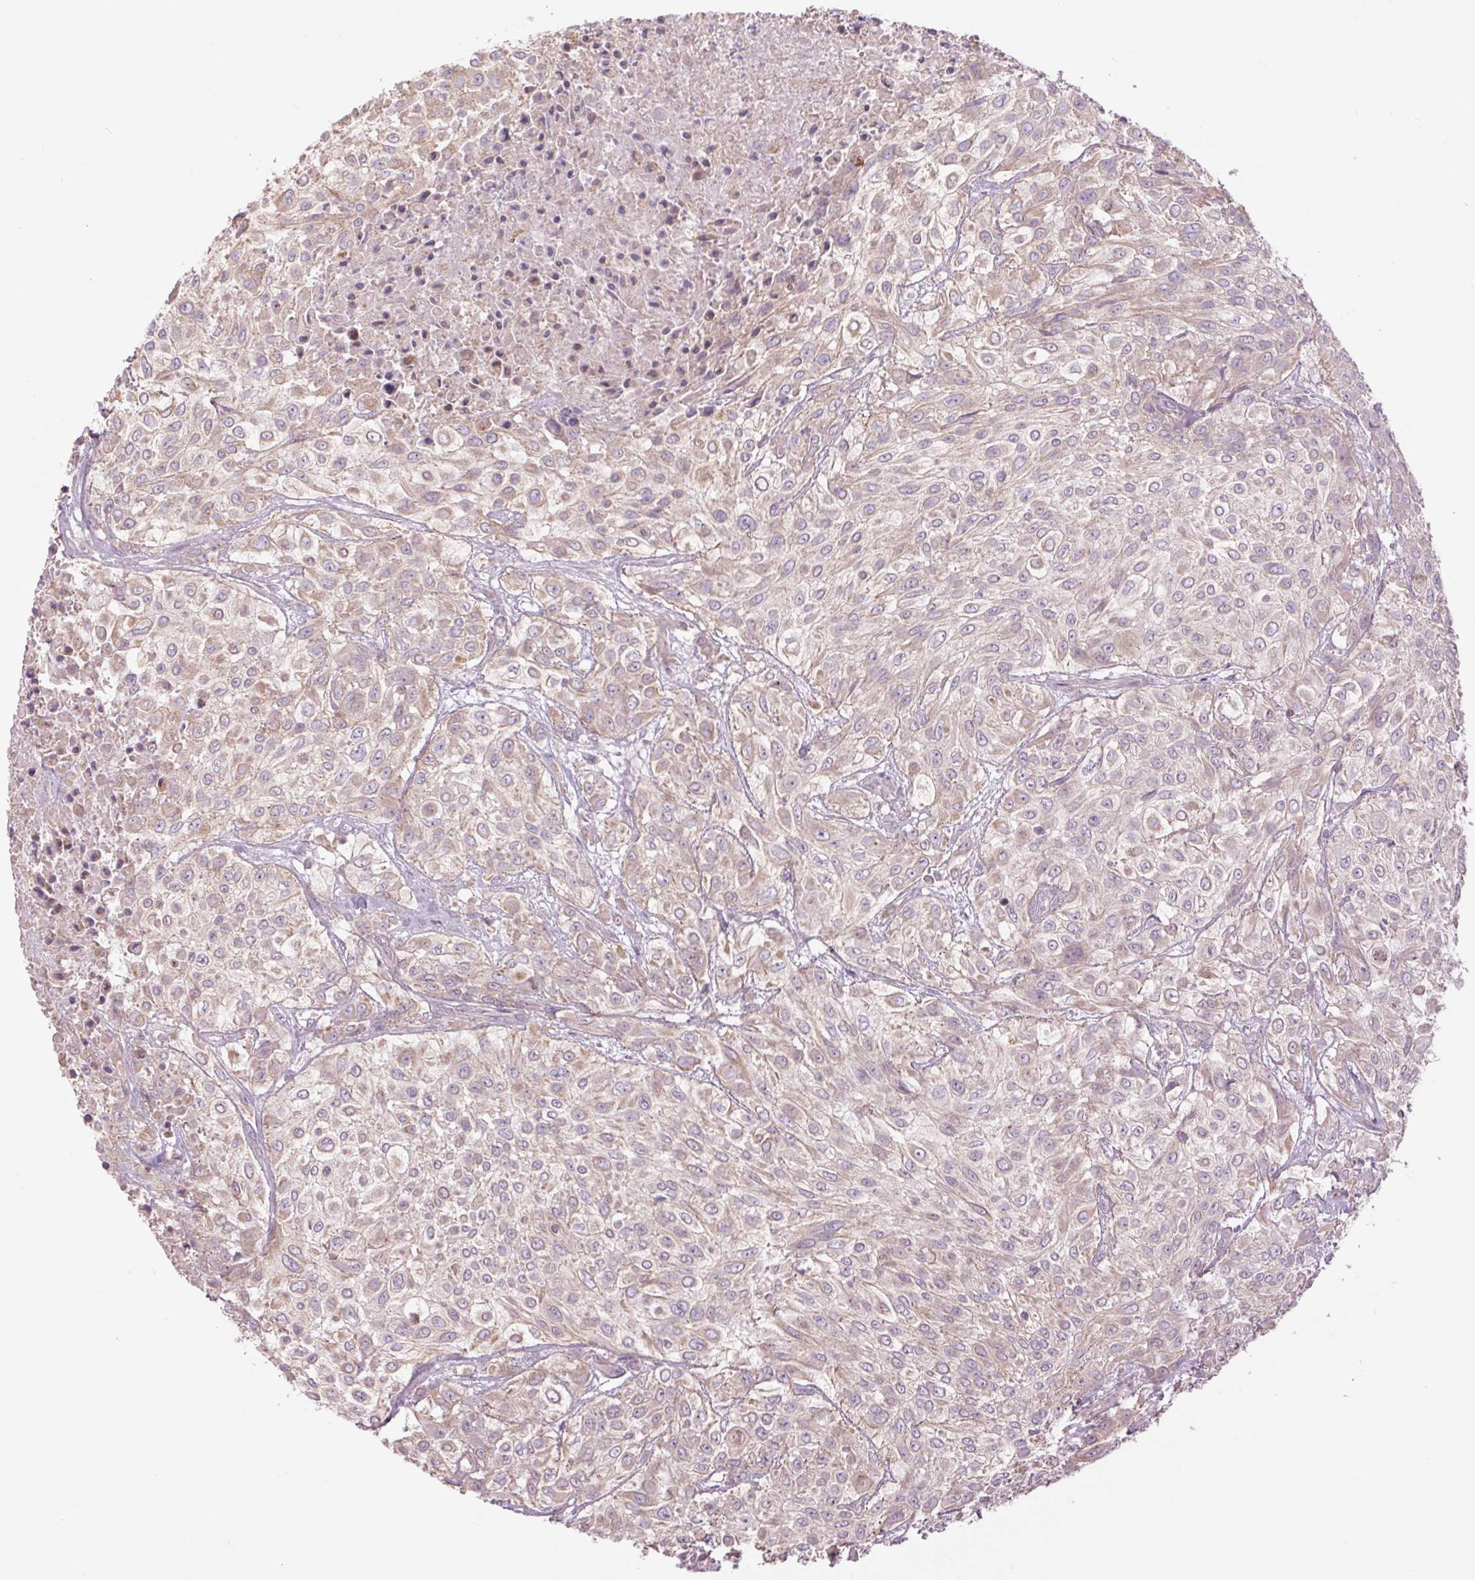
{"staining": {"intensity": "weak", "quantity": "25%-75%", "location": "cytoplasmic/membranous"}, "tissue": "urothelial cancer", "cell_type": "Tumor cells", "image_type": "cancer", "snomed": [{"axis": "morphology", "description": "Urothelial carcinoma, High grade"}, {"axis": "topography", "description": "Urinary bladder"}], "caption": "This micrograph exhibits IHC staining of human urothelial cancer, with low weak cytoplasmic/membranous positivity in about 25%-75% of tumor cells.", "gene": "CTNNA3", "patient": {"sex": "male", "age": 57}}